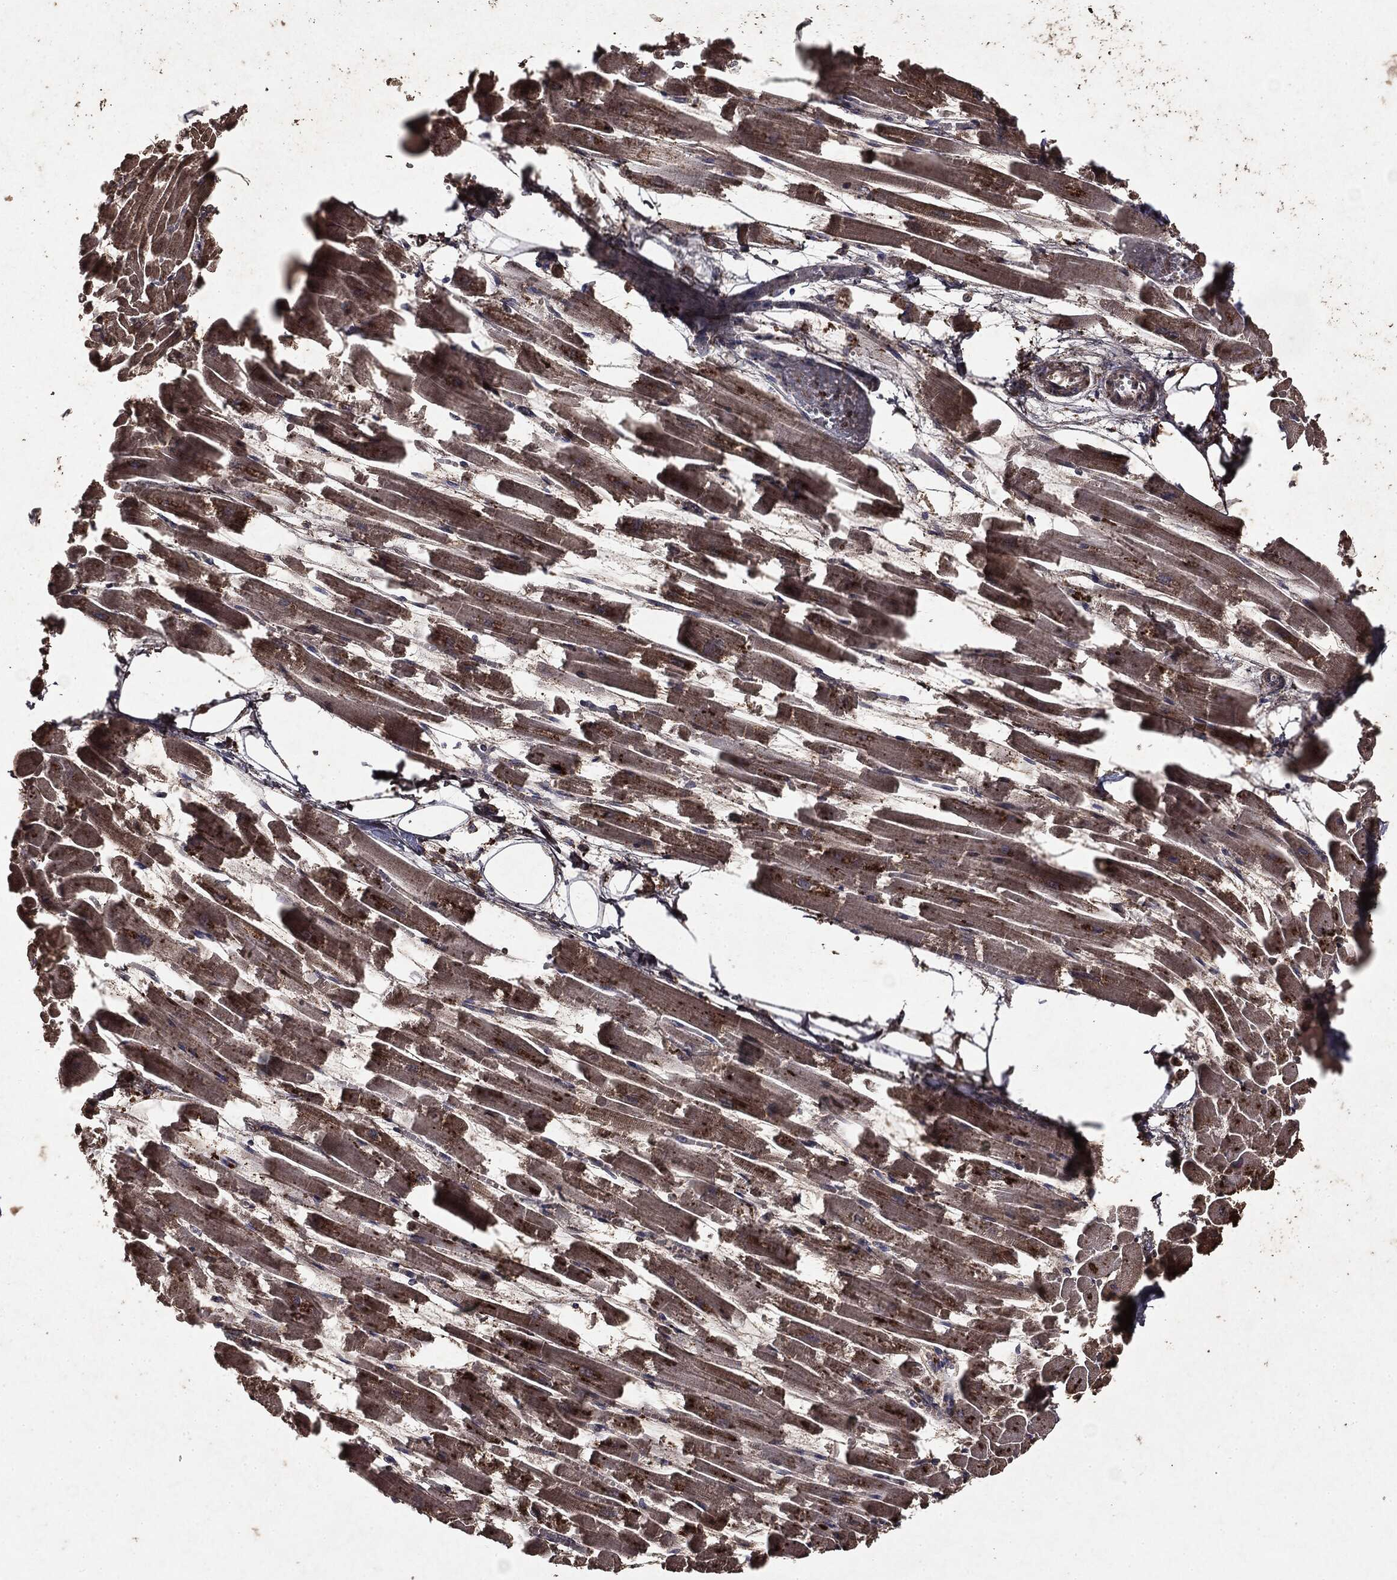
{"staining": {"intensity": "moderate", "quantity": "25%-75%", "location": "cytoplasmic/membranous"}, "tissue": "heart muscle", "cell_type": "Cardiomyocytes", "image_type": "normal", "snomed": [{"axis": "morphology", "description": "Normal tissue, NOS"}, {"axis": "topography", "description": "Heart"}], "caption": "A micrograph of heart muscle stained for a protein exhibits moderate cytoplasmic/membranous brown staining in cardiomyocytes. (Stains: DAB in brown, nuclei in blue, Microscopy: brightfield microscopy at high magnification).", "gene": "MTOR", "patient": {"sex": "female", "age": 52}}